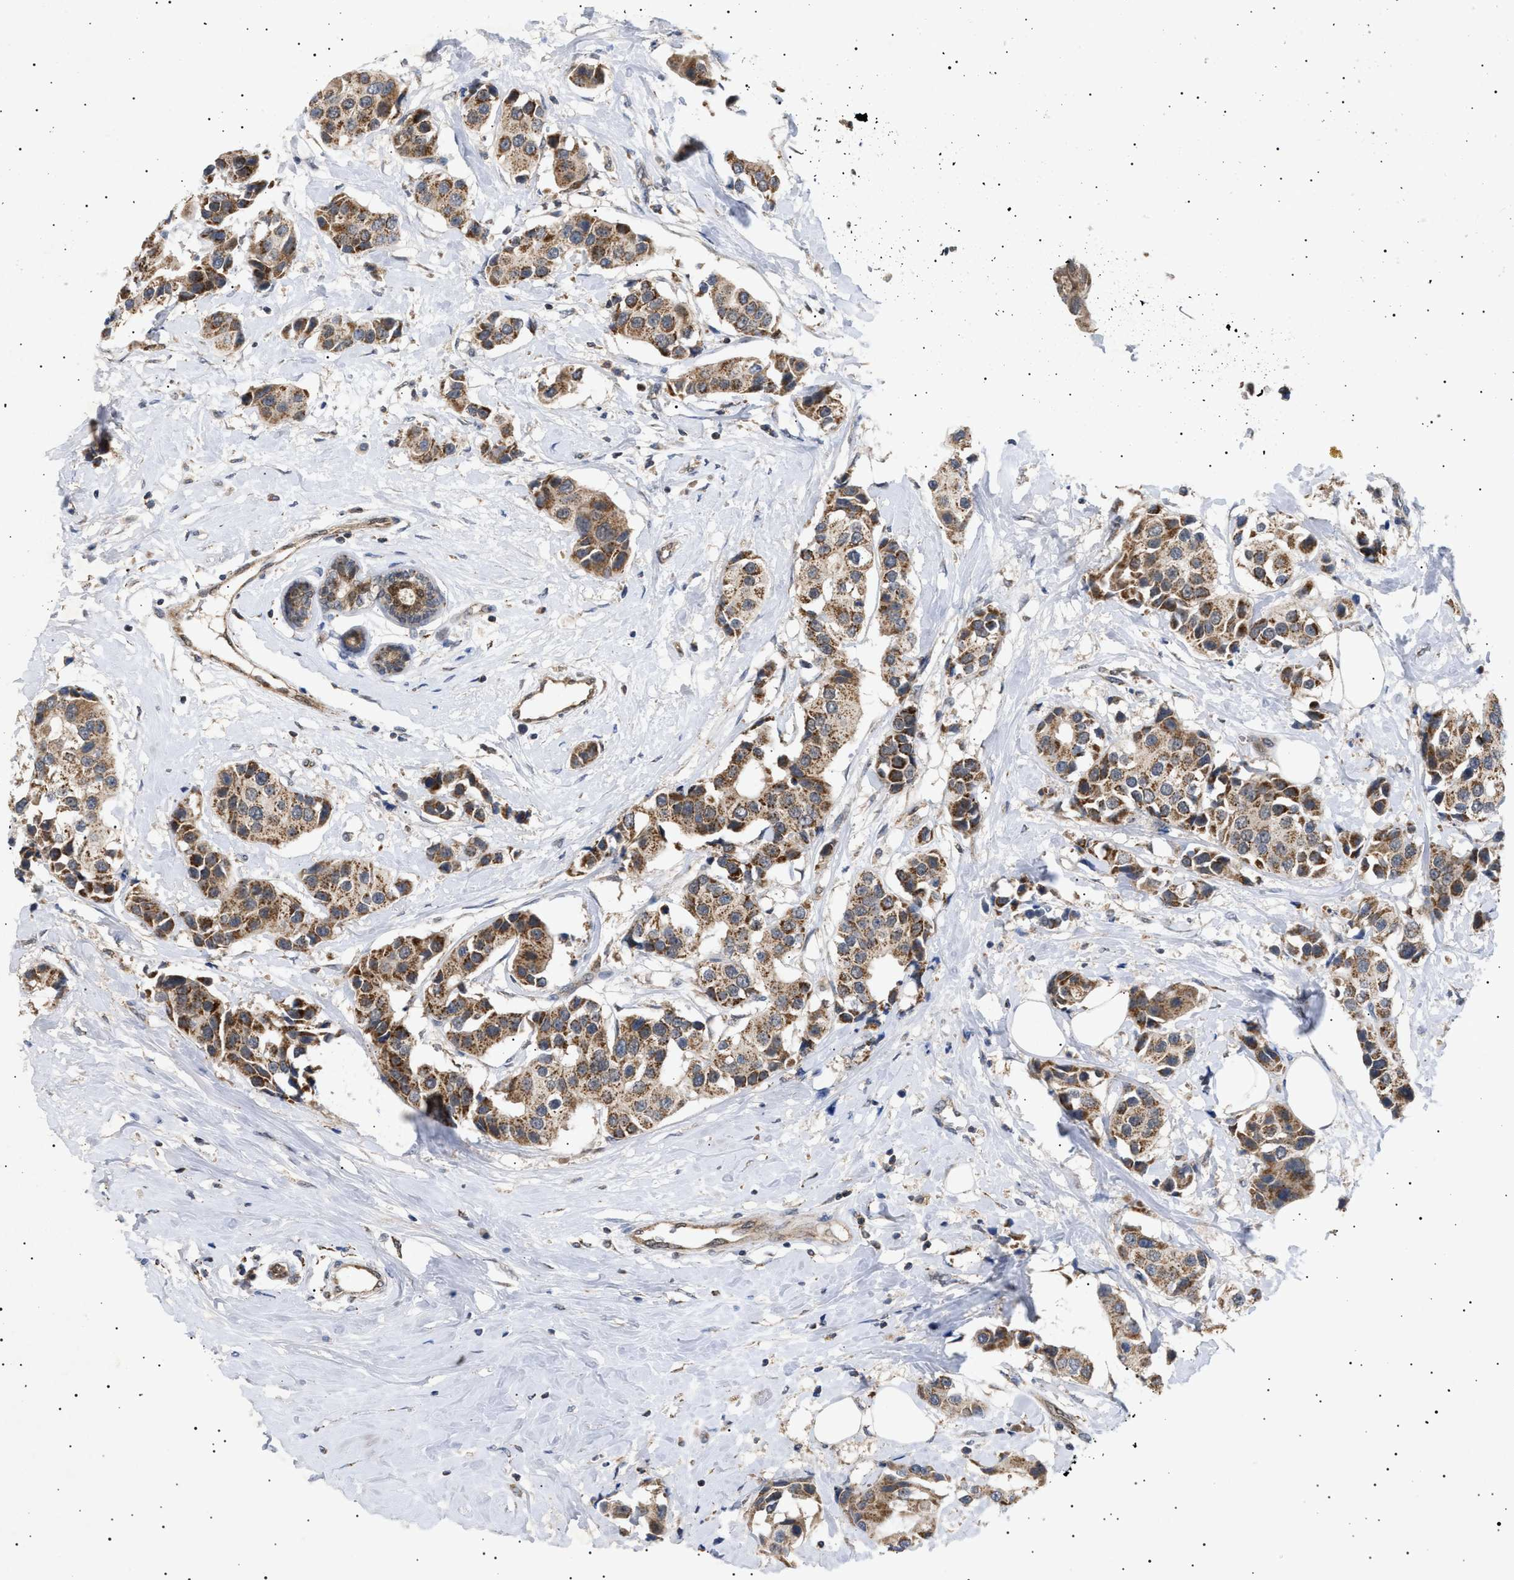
{"staining": {"intensity": "moderate", "quantity": ">75%", "location": "cytoplasmic/membranous"}, "tissue": "breast cancer", "cell_type": "Tumor cells", "image_type": "cancer", "snomed": [{"axis": "morphology", "description": "Normal tissue, NOS"}, {"axis": "morphology", "description": "Duct carcinoma"}, {"axis": "topography", "description": "Breast"}], "caption": "Intraductal carcinoma (breast) stained with a brown dye demonstrates moderate cytoplasmic/membranous positive expression in approximately >75% of tumor cells.", "gene": "SIRT5", "patient": {"sex": "female", "age": 39}}